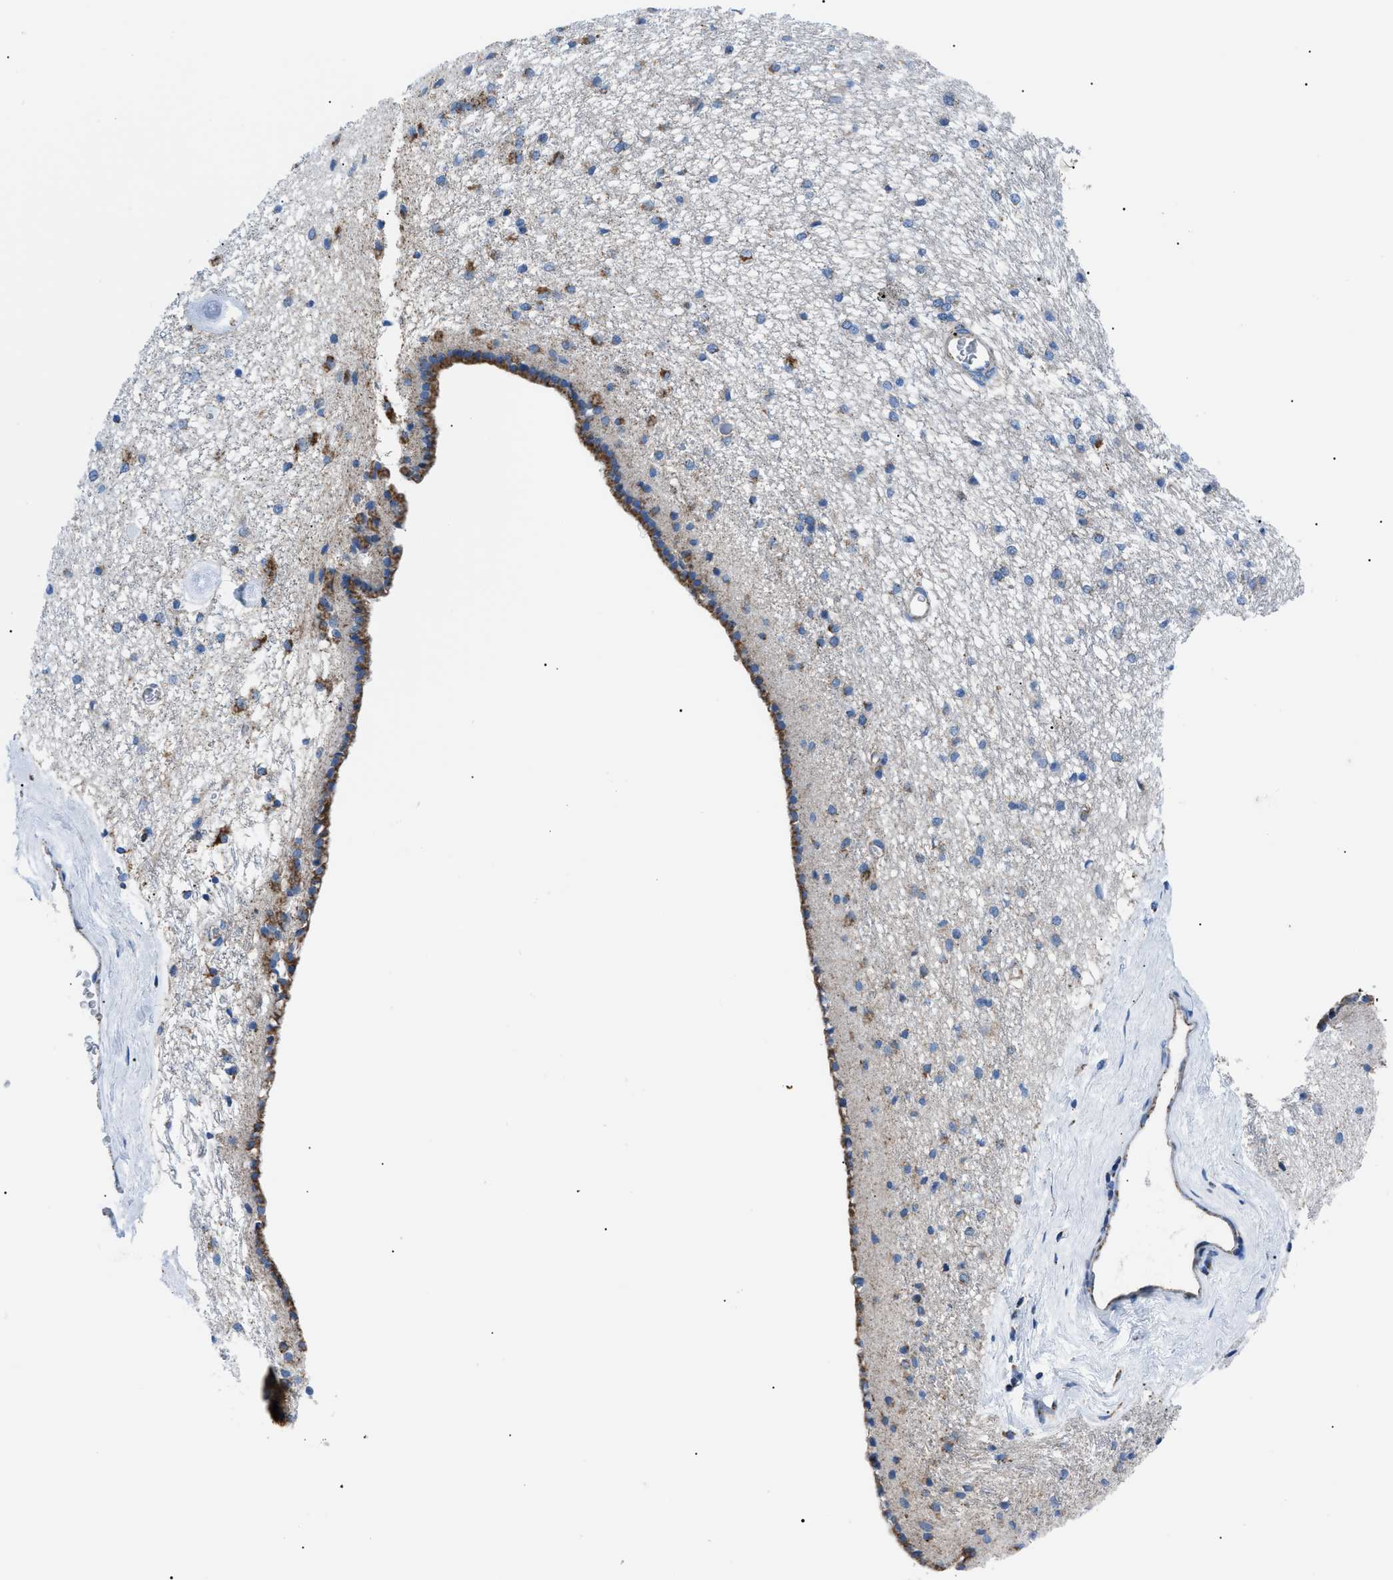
{"staining": {"intensity": "moderate", "quantity": "25%-75%", "location": "cytoplasmic/membranous"}, "tissue": "caudate", "cell_type": "Glial cells", "image_type": "normal", "snomed": [{"axis": "morphology", "description": "Normal tissue, NOS"}, {"axis": "topography", "description": "Lateral ventricle wall"}], "caption": "A micrograph of caudate stained for a protein exhibits moderate cytoplasmic/membranous brown staining in glial cells.", "gene": "PHB2", "patient": {"sex": "female", "age": 19}}